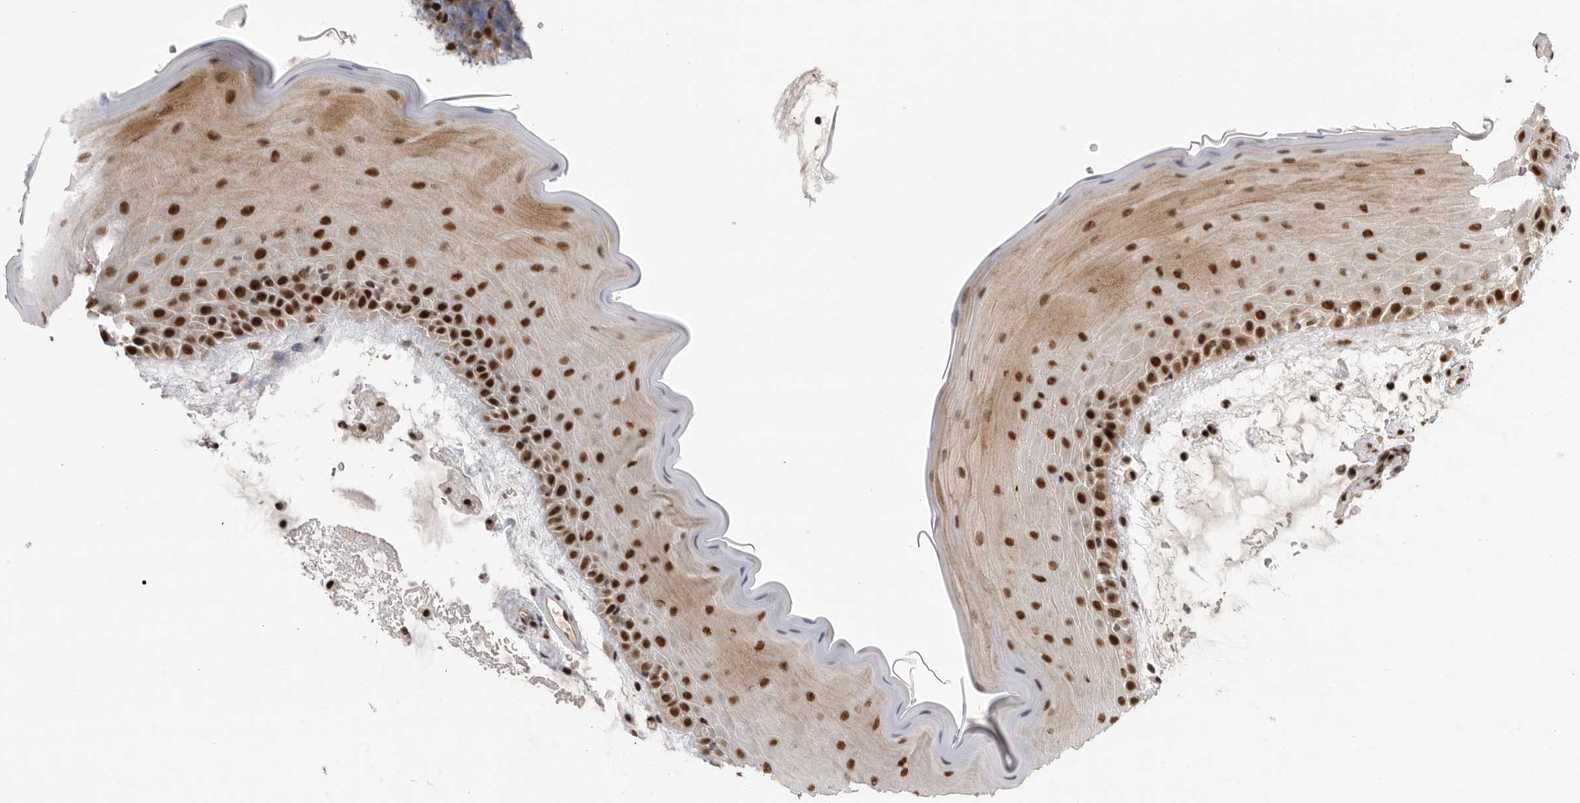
{"staining": {"intensity": "strong", "quantity": ">75%", "location": "cytoplasmic/membranous,nuclear"}, "tissue": "oral mucosa", "cell_type": "Squamous epithelial cells", "image_type": "normal", "snomed": [{"axis": "morphology", "description": "Normal tissue, NOS"}, {"axis": "topography", "description": "Oral tissue"}], "caption": "IHC photomicrograph of normal oral mucosa: human oral mucosa stained using immunohistochemistry displays high levels of strong protein expression localized specifically in the cytoplasmic/membranous,nuclear of squamous epithelial cells, appearing as a cytoplasmic/membranous,nuclear brown color.", "gene": "ZNF830", "patient": {"sex": "male", "age": 13}}